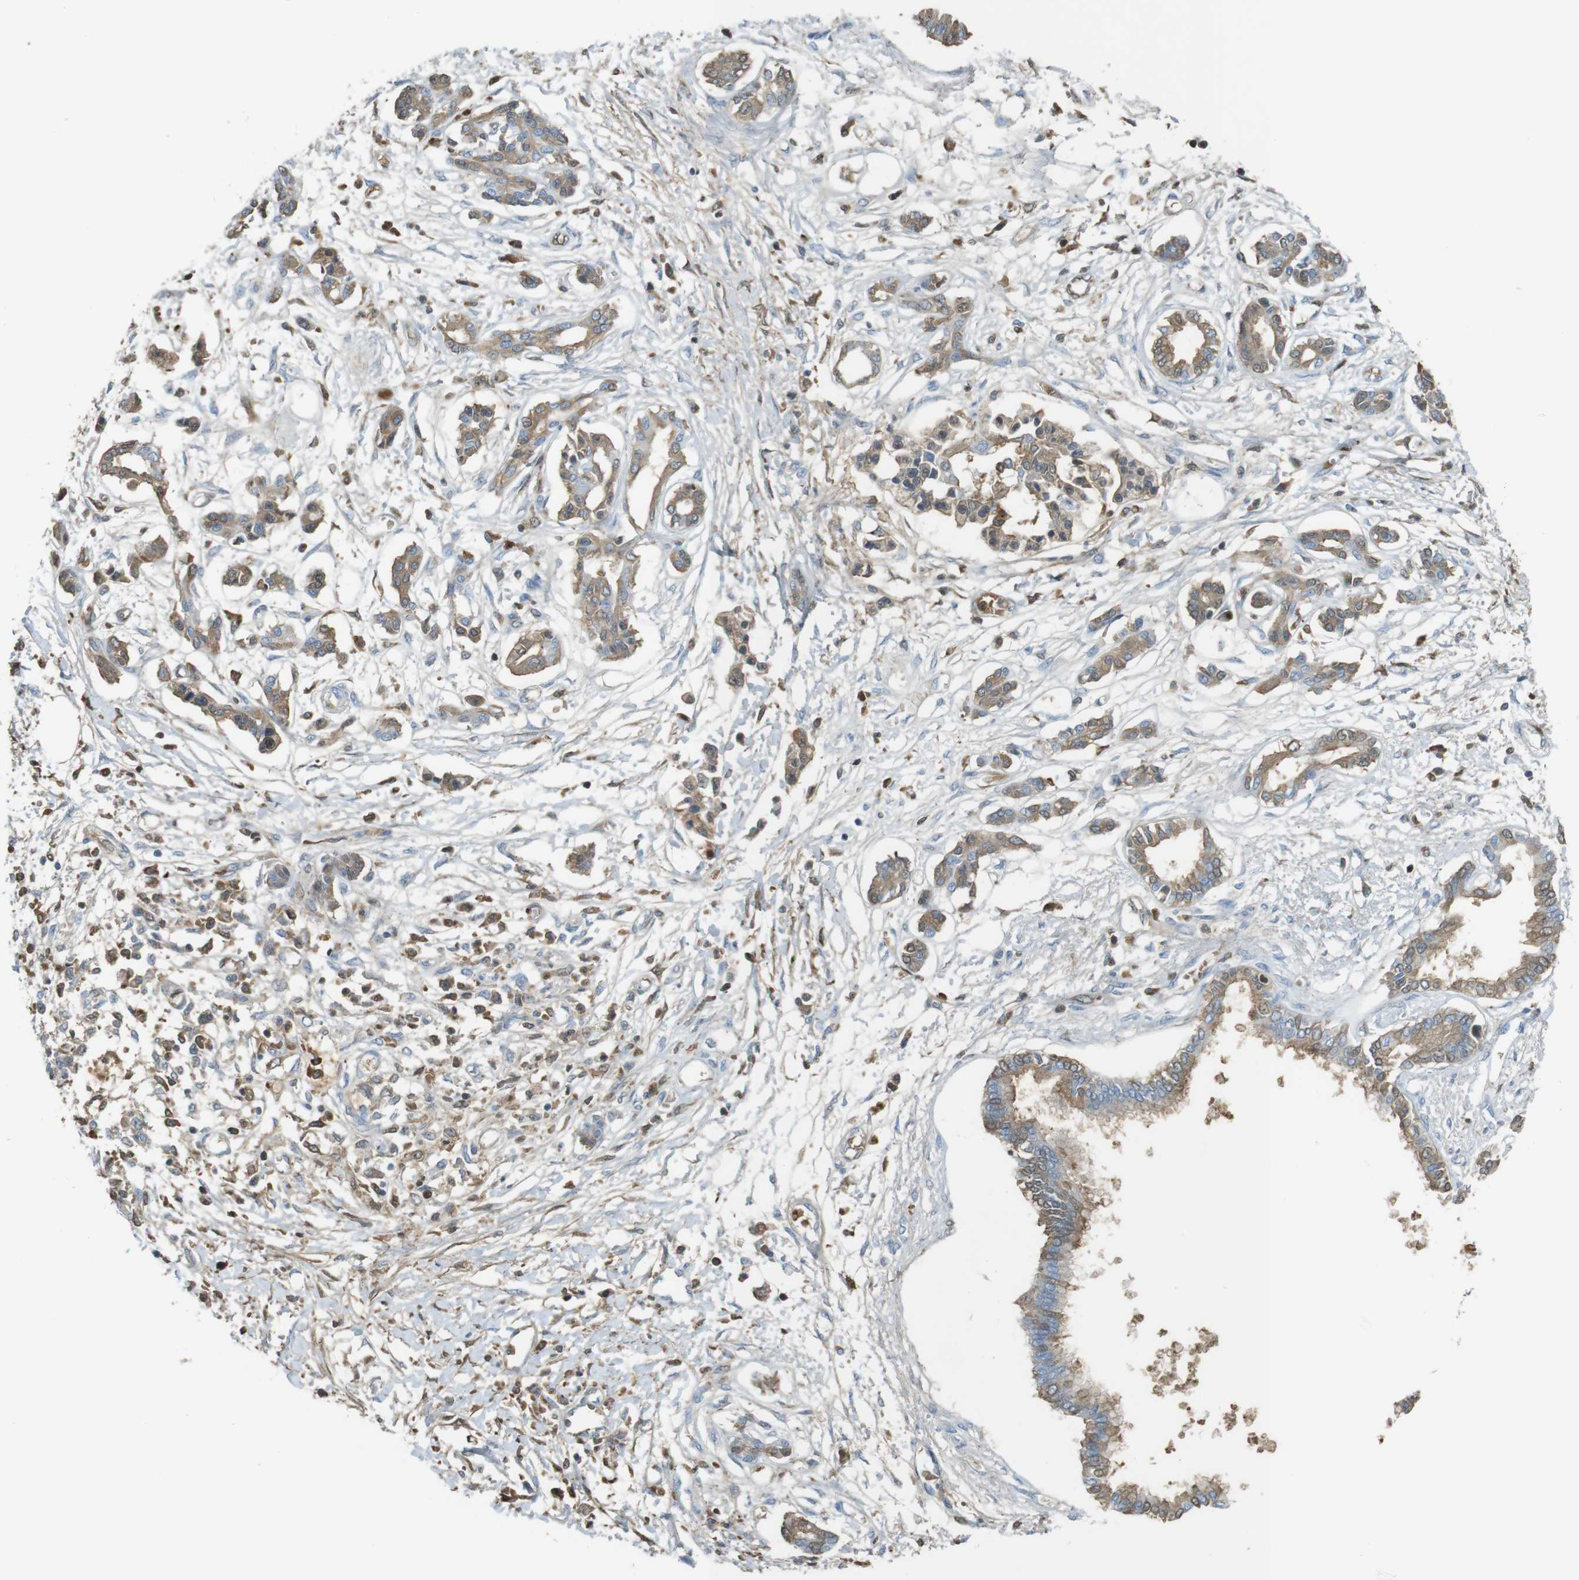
{"staining": {"intensity": "moderate", "quantity": ">75%", "location": "cytoplasmic/membranous"}, "tissue": "pancreatic cancer", "cell_type": "Tumor cells", "image_type": "cancer", "snomed": [{"axis": "morphology", "description": "Adenocarcinoma, NOS"}, {"axis": "topography", "description": "Pancreas"}], "caption": "This photomicrograph shows immunohistochemistry (IHC) staining of human pancreatic cancer (adenocarcinoma), with medium moderate cytoplasmic/membranous positivity in approximately >75% of tumor cells.", "gene": "LTBP4", "patient": {"sex": "male", "age": 56}}